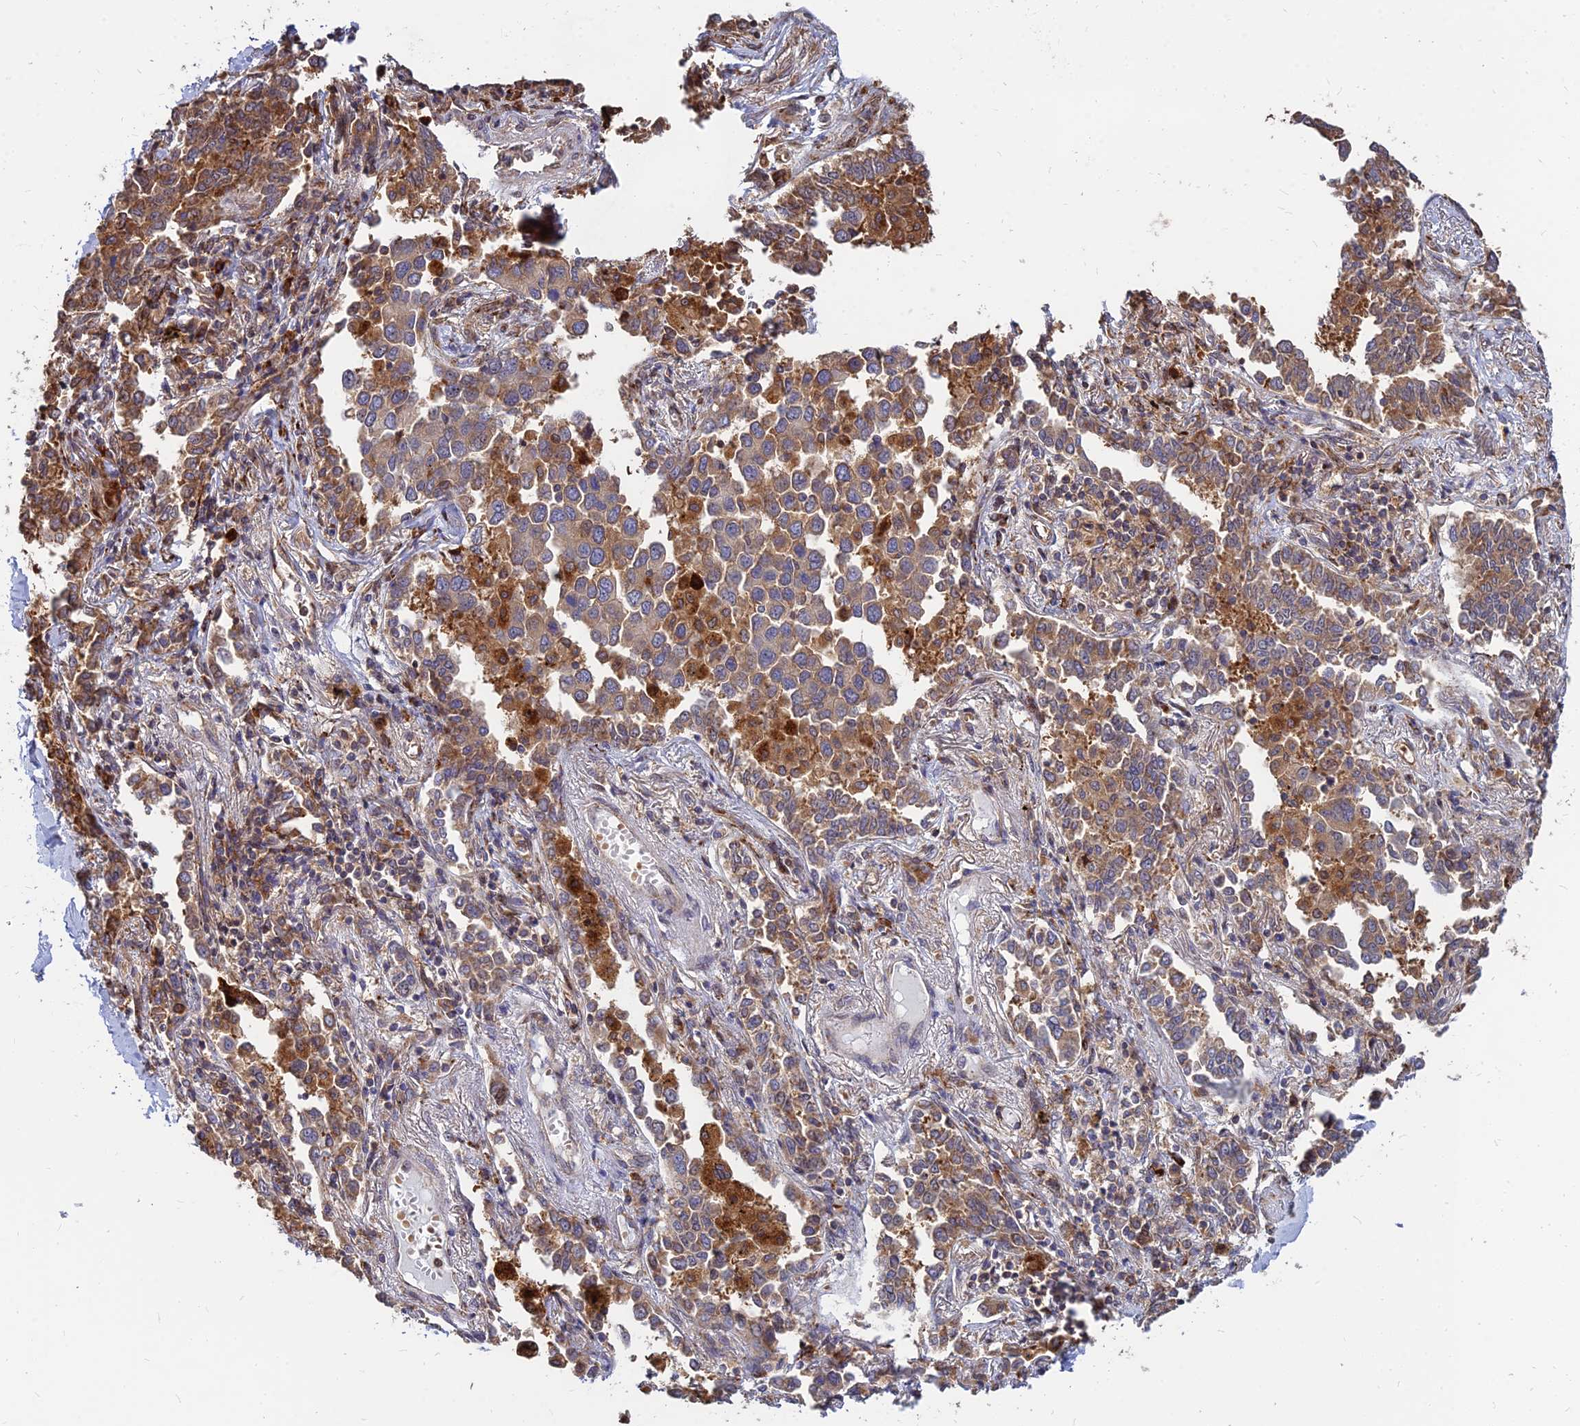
{"staining": {"intensity": "weak", "quantity": ">75%", "location": "cytoplasmic/membranous"}, "tissue": "lung cancer", "cell_type": "Tumor cells", "image_type": "cancer", "snomed": [{"axis": "morphology", "description": "Adenocarcinoma, NOS"}, {"axis": "topography", "description": "Lung"}], "caption": "The immunohistochemical stain shows weak cytoplasmic/membranous expression in tumor cells of adenocarcinoma (lung) tissue. Using DAB (3,3'-diaminobenzidine) (brown) and hematoxylin (blue) stains, captured at high magnification using brightfield microscopy.", "gene": "CCT6B", "patient": {"sex": "male", "age": 67}}